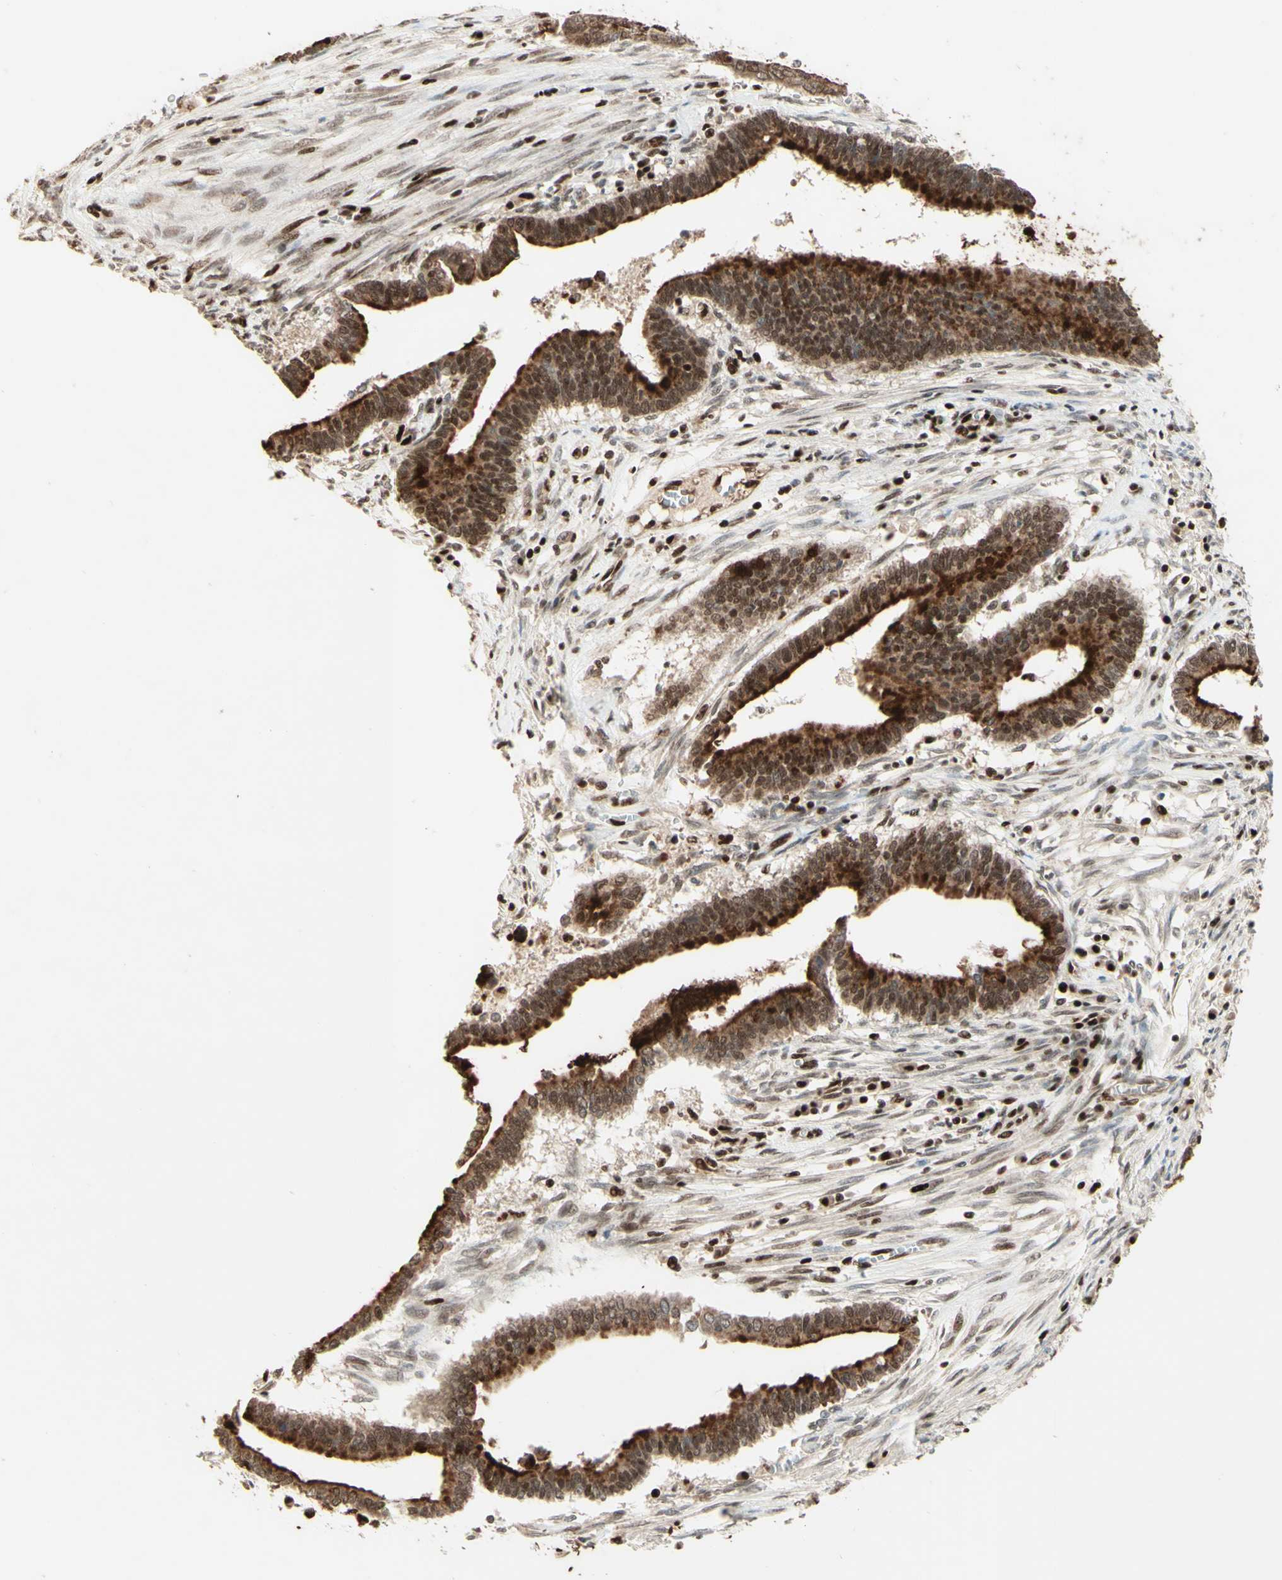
{"staining": {"intensity": "moderate", "quantity": ">75%", "location": "cytoplasmic/membranous,nuclear"}, "tissue": "cervical cancer", "cell_type": "Tumor cells", "image_type": "cancer", "snomed": [{"axis": "morphology", "description": "Adenocarcinoma, NOS"}, {"axis": "topography", "description": "Cervix"}], "caption": "This is an image of immunohistochemistry staining of cervical adenocarcinoma, which shows moderate positivity in the cytoplasmic/membranous and nuclear of tumor cells.", "gene": "NR3C1", "patient": {"sex": "female", "age": 44}}